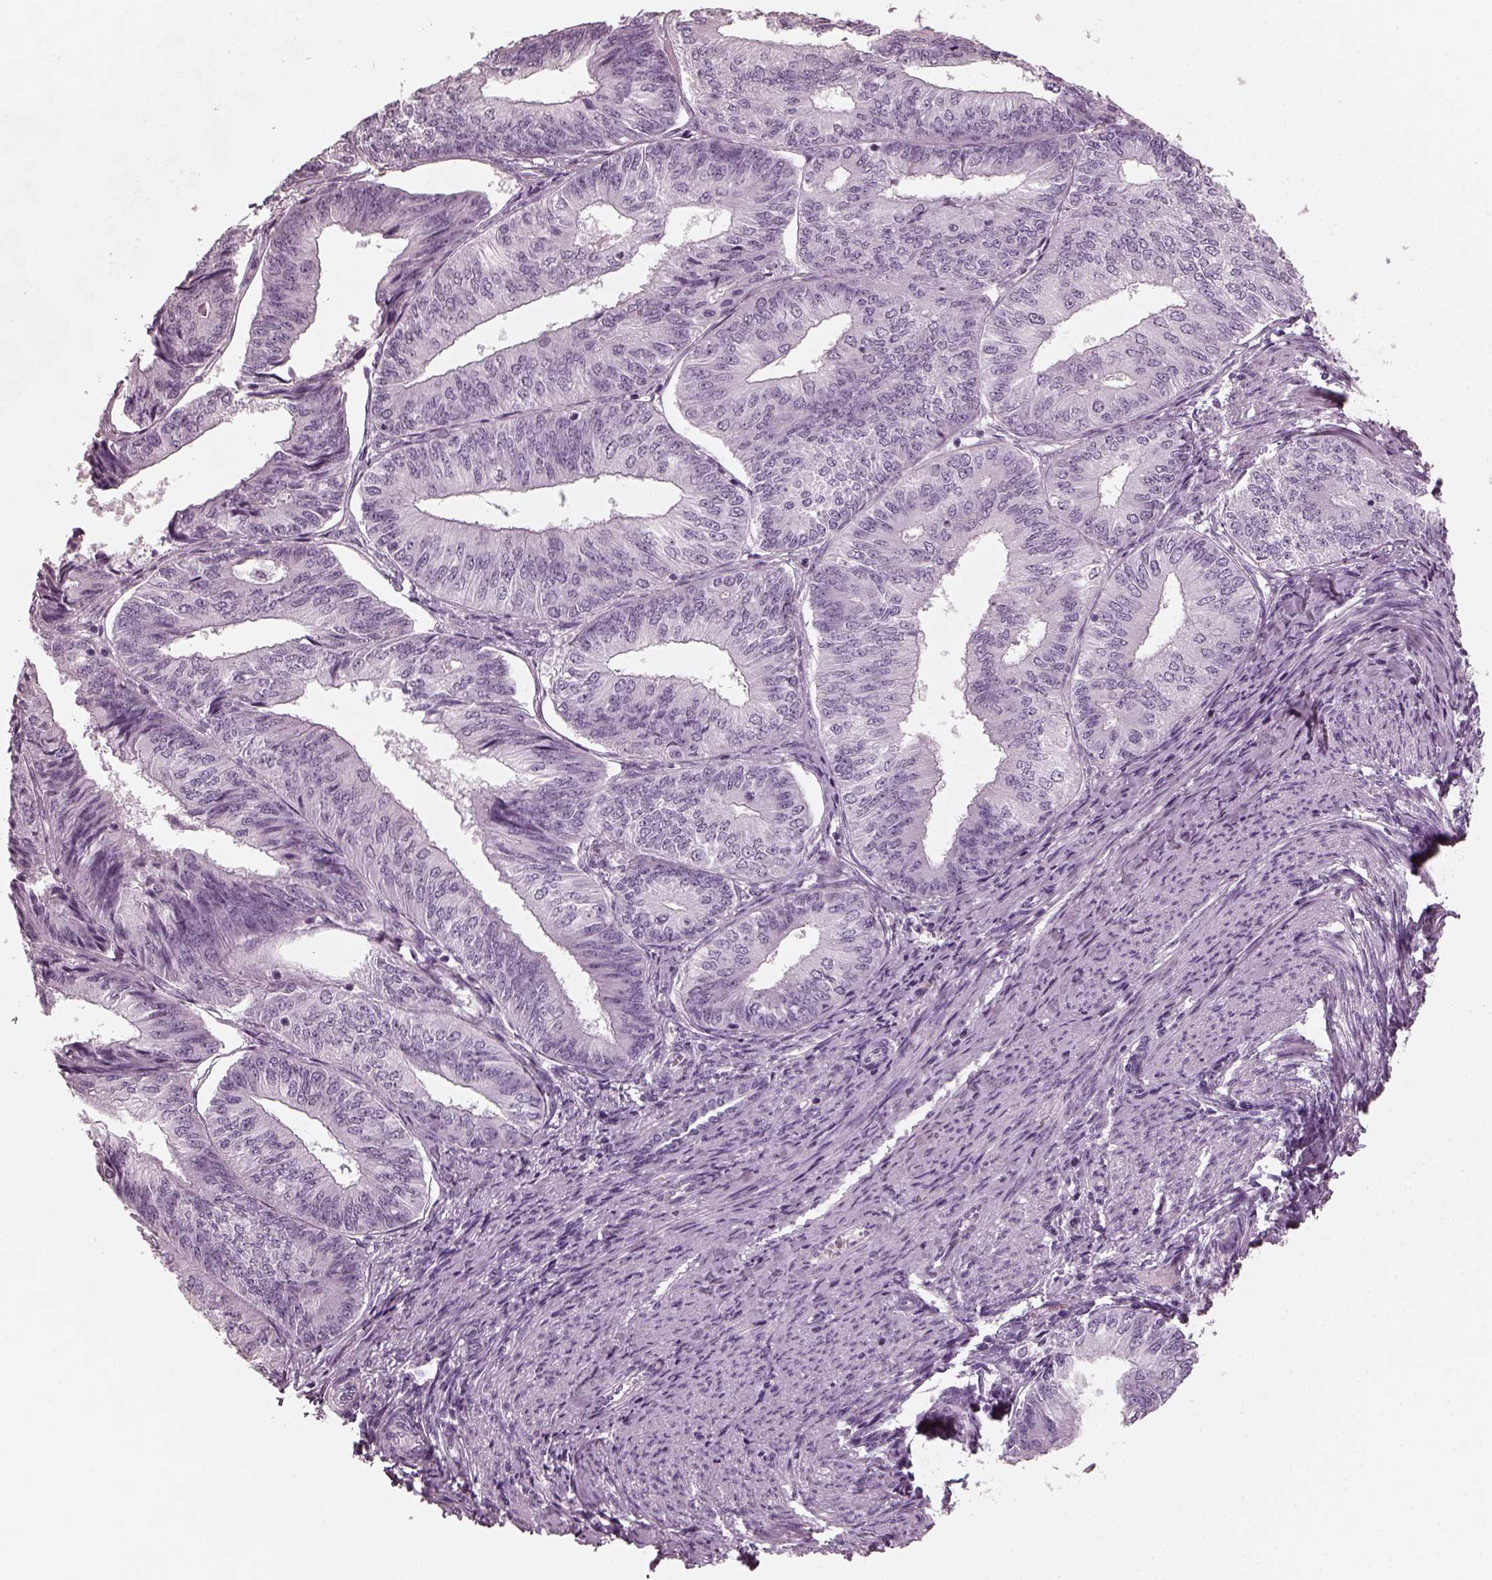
{"staining": {"intensity": "negative", "quantity": "none", "location": "none"}, "tissue": "endometrial cancer", "cell_type": "Tumor cells", "image_type": "cancer", "snomed": [{"axis": "morphology", "description": "Adenocarcinoma, NOS"}, {"axis": "topography", "description": "Endometrium"}], "caption": "This is an immunohistochemistry micrograph of endometrial adenocarcinoma. There is no positivity in tumor cells.", "gene": "RCVRN", "patient": {"sex": "female", "age": 58}}